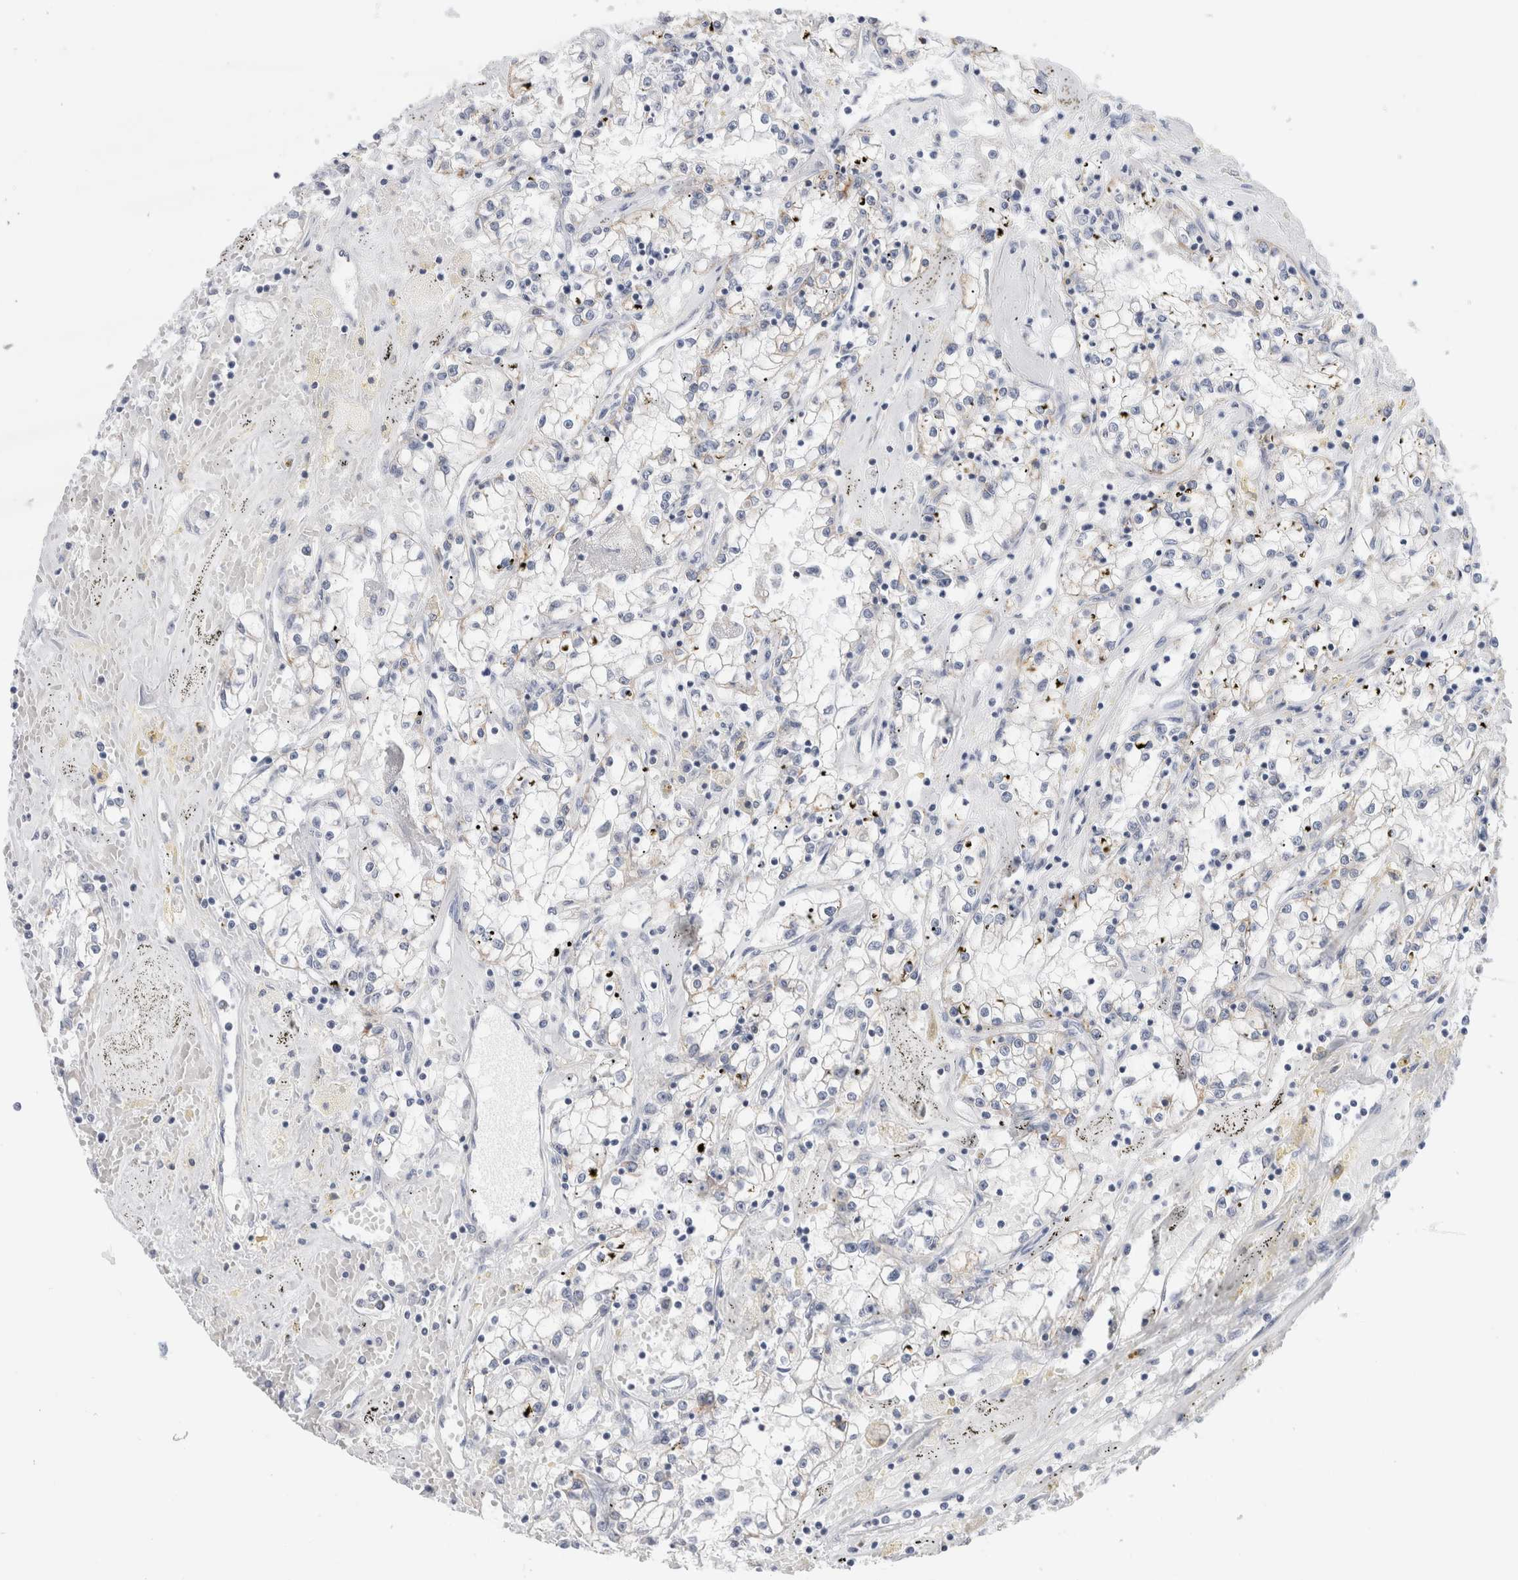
{"staining": {"intensity": "weak", "quantity": "25%-75%", "location": "cytoplasmic/membranous"}, "tissue": "renal cancer", "cell_type": "Tumor cells", "image_type": "cancer", "snomed": [{"axis": "morphology", "description": "Adenocarcinoma, NOS"}, {"axis": "topography", "description": "Kidney"}], "caption": "Tumor cells show weak cytoplasmic/membranous staining in approximately 25%-75% of cells in renal adenocarcinoma.", "gene": "ECHDC2", "patient": {"sex": "male", "age": 56}}